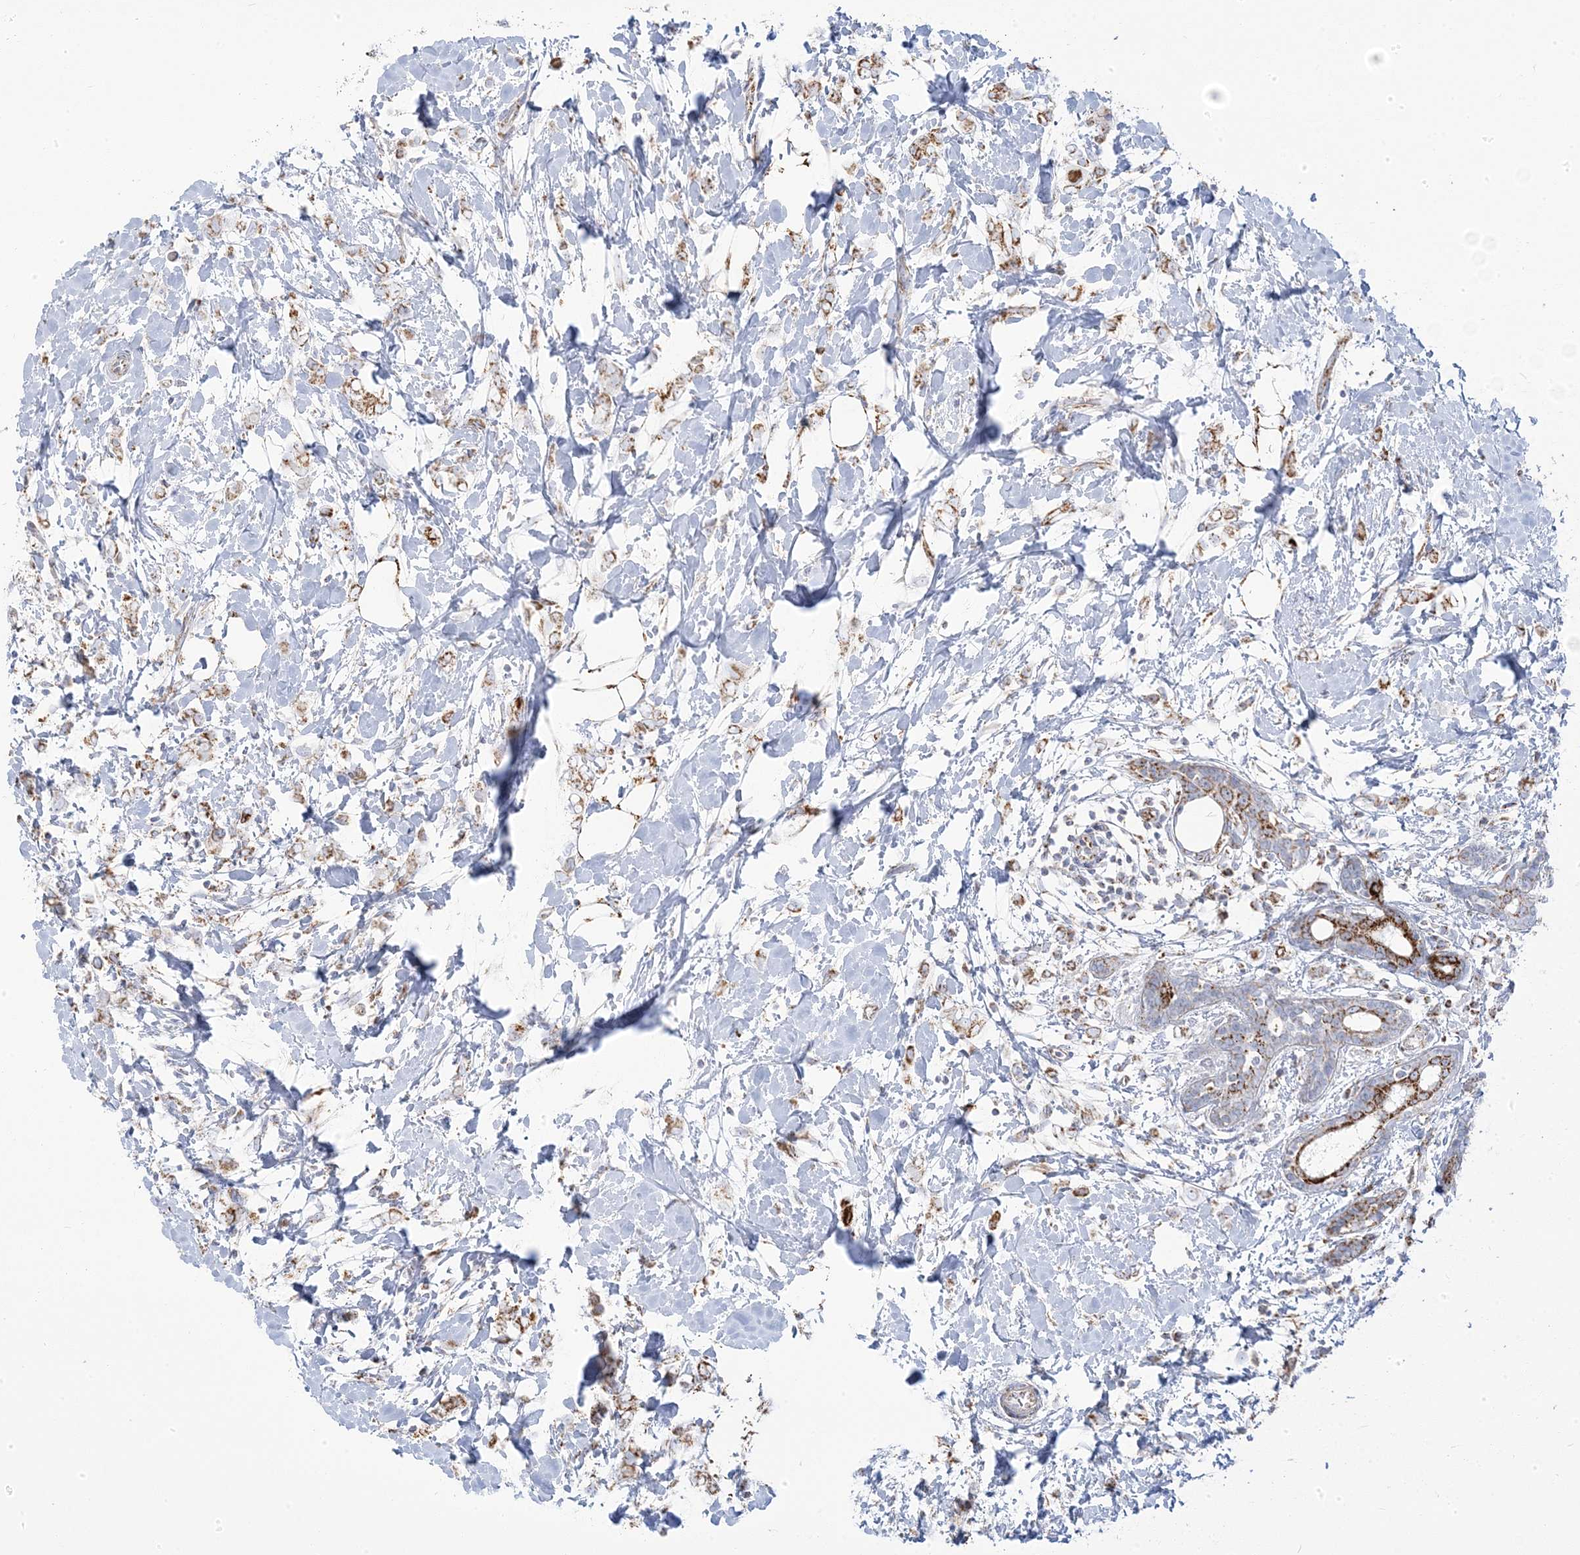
{"staining": {"intensity": "moderate", "quantity": ">75%", "location": "cytoplasmic/membranous"}, "tissue": "breast cancer", "cell_type": "Tumor cells", "image_type": "cancer", "snomed": [{"axis": "morphology", "description": "Normal tissue, NOS"}, {"axis": "morphology", "description": "Lobular carcinoma"}, {"axis": "topography", "description": "Breast"}], "caption": "There is medium levels of moderate cytoplasmic/membranous expression in tumor cells of breast lobular carcinoma, as demonstrated by immunohistochemical staining (brown color).", "gene": "PCCB", "patient": {"sex": "female", "age": 47}}